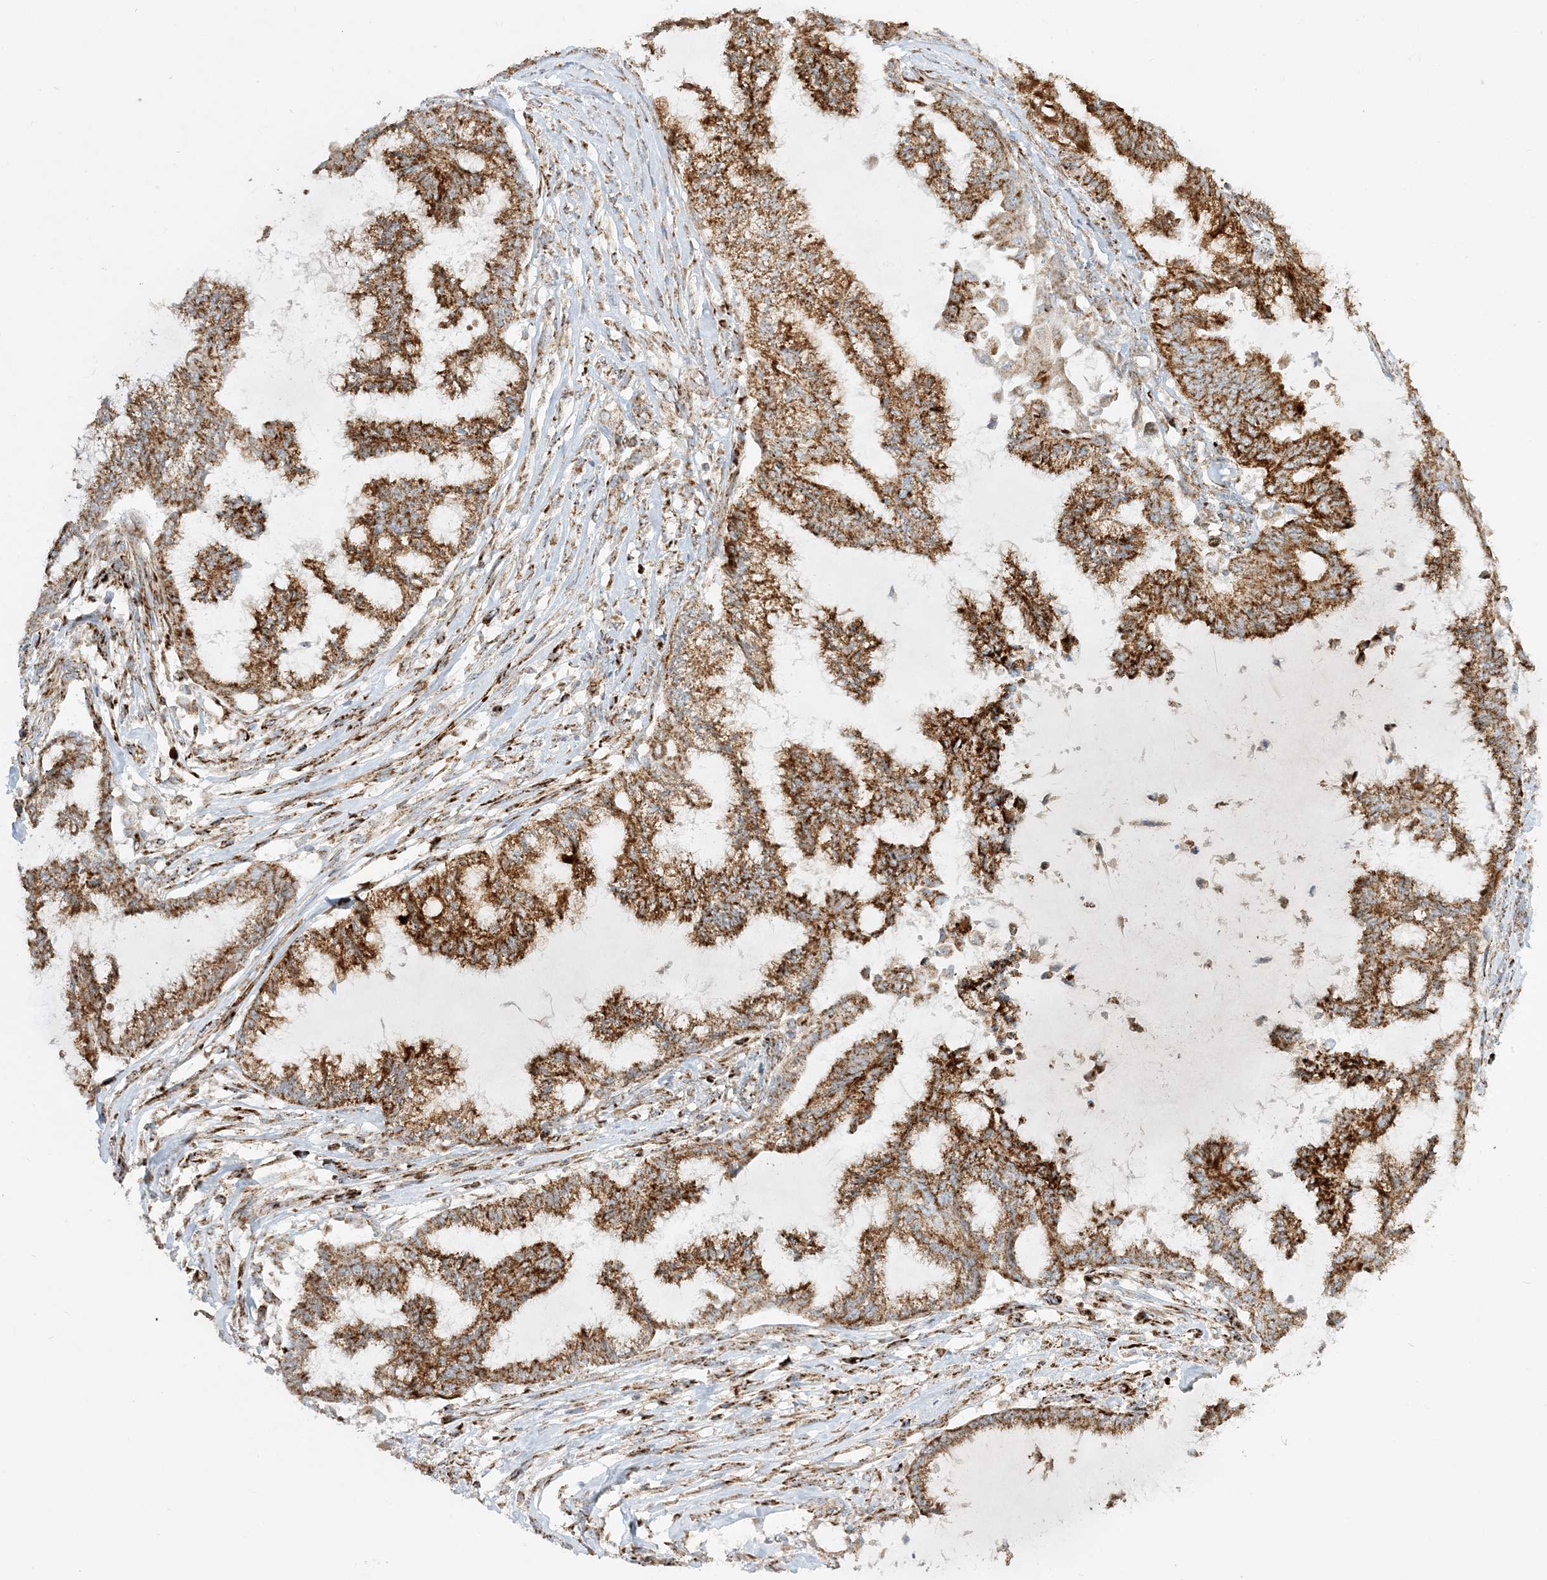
{"staining": {"intensity": "strong", "quantity": ">75%", "location": "cytoplasmic/membranous"}, "tissue": "endometrial cancer", "cell_type": "Tumor cells", "image_type": "cancer", "snomed": [{"axis": "morphology", "description": "Adenocarcinoma, NOS"}, {"axis": "topography", "description": "Endometrium"}], "caption": "Protein staining by immunohistochemistry shows strong cytoplasmic/membranous staining in approximately >75% of tumor cells in endometrial cancer (adenocarcinoma).", "gene": "NDUFAF3", "patient": {"sex": "female", "age": 86}}